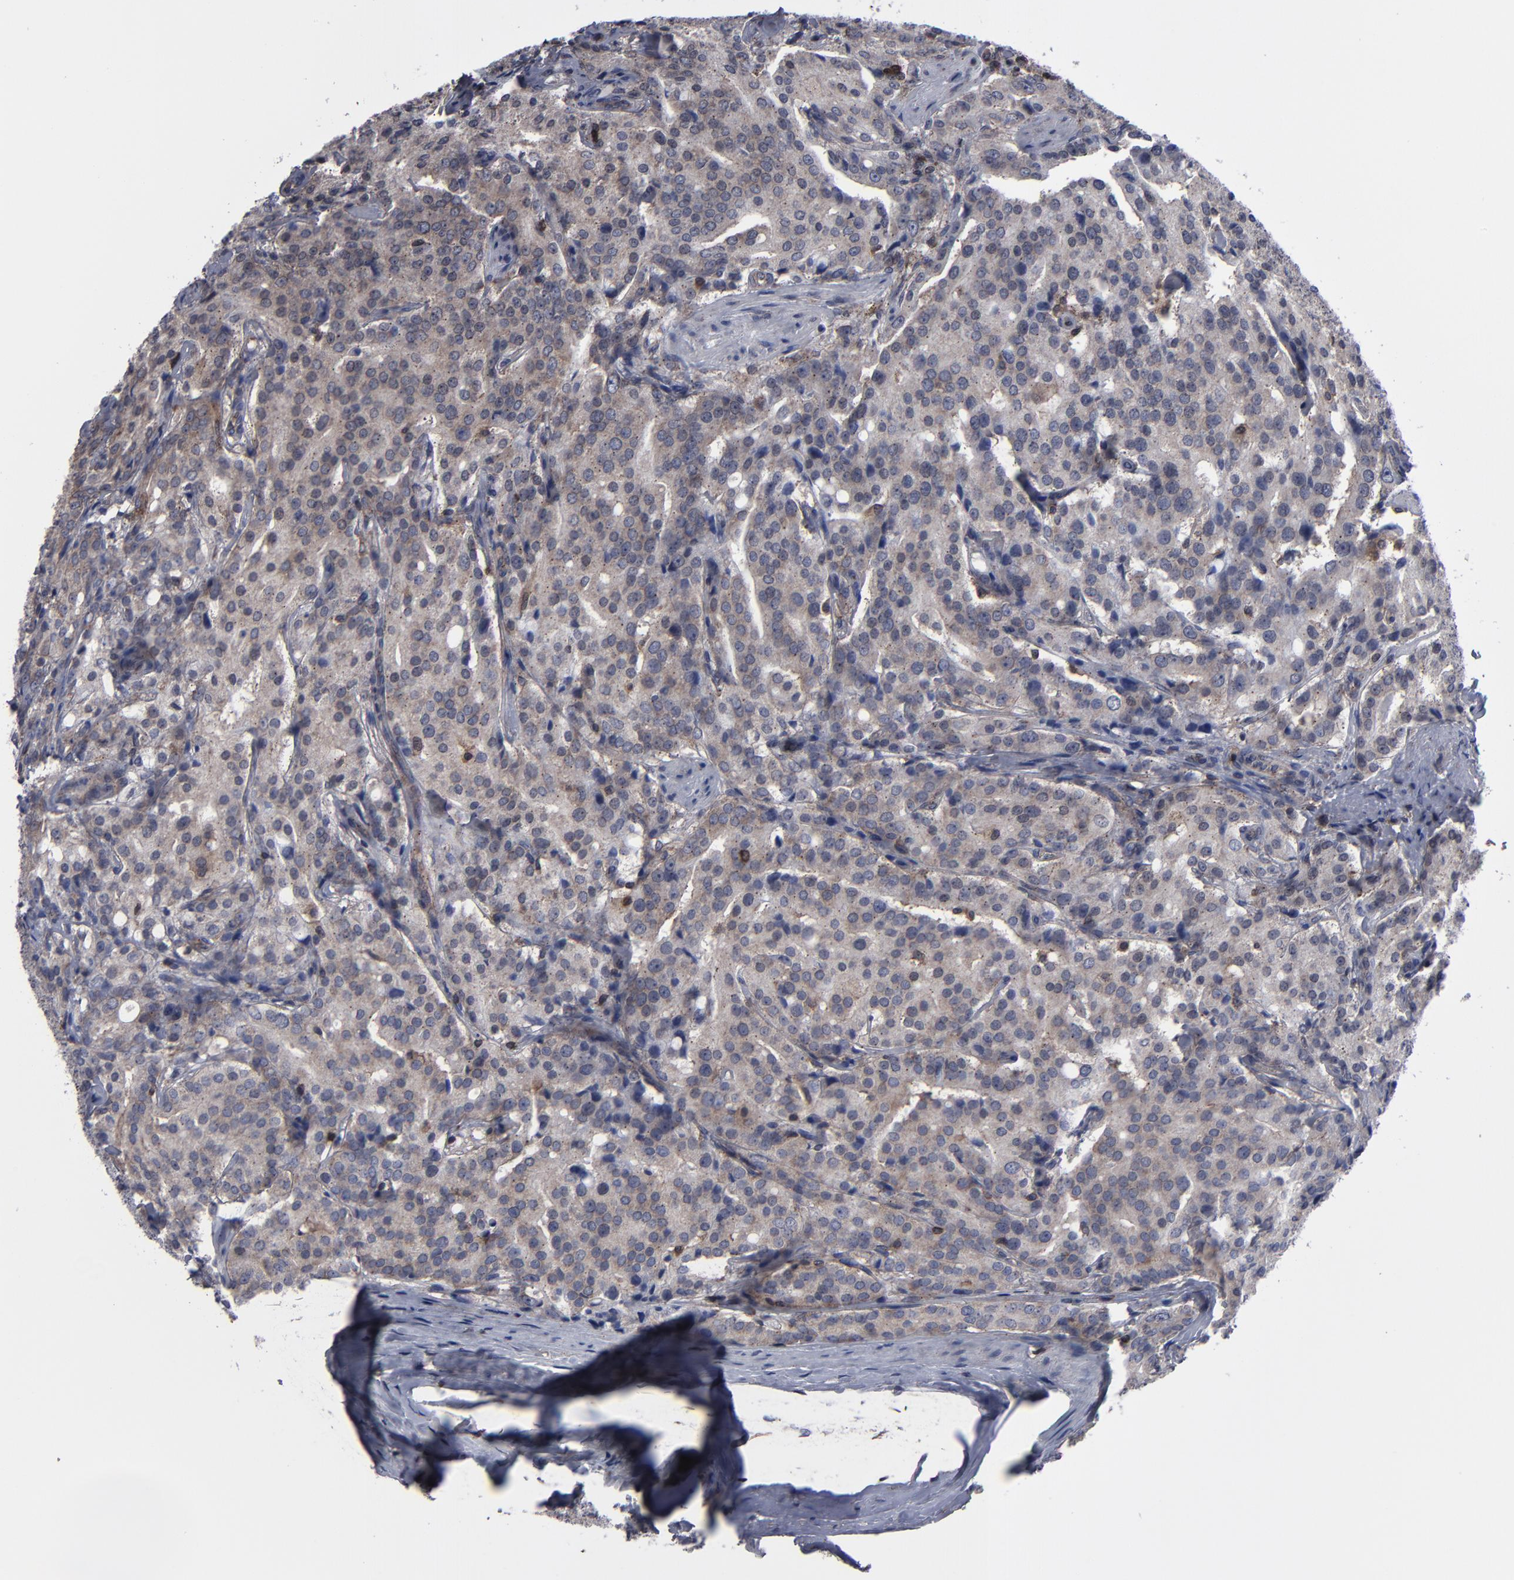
{"staining": {"intensity": "weak", "quantity": ">75%", "location": "cytoplasmic/membranous"}, "tissue": "prostate cancer", "cell_type": "Tumor cells", "image_type": "cancer", "snomed": [{"axis": "morphology", "description": "Adenocarcinoma, Medium grade"}, {"axis": "topography", "description": "Prostate"}], "caption": "Immunohistochemical staining of medium-grade adenocarcinoma (prostate) demonstrates low levels of weak cytoplasmic/membranous protein expression in approximately >75% of tumor cells.", "gene": "KIAA2026", "patient": {"sex": "male", "age": 72}}